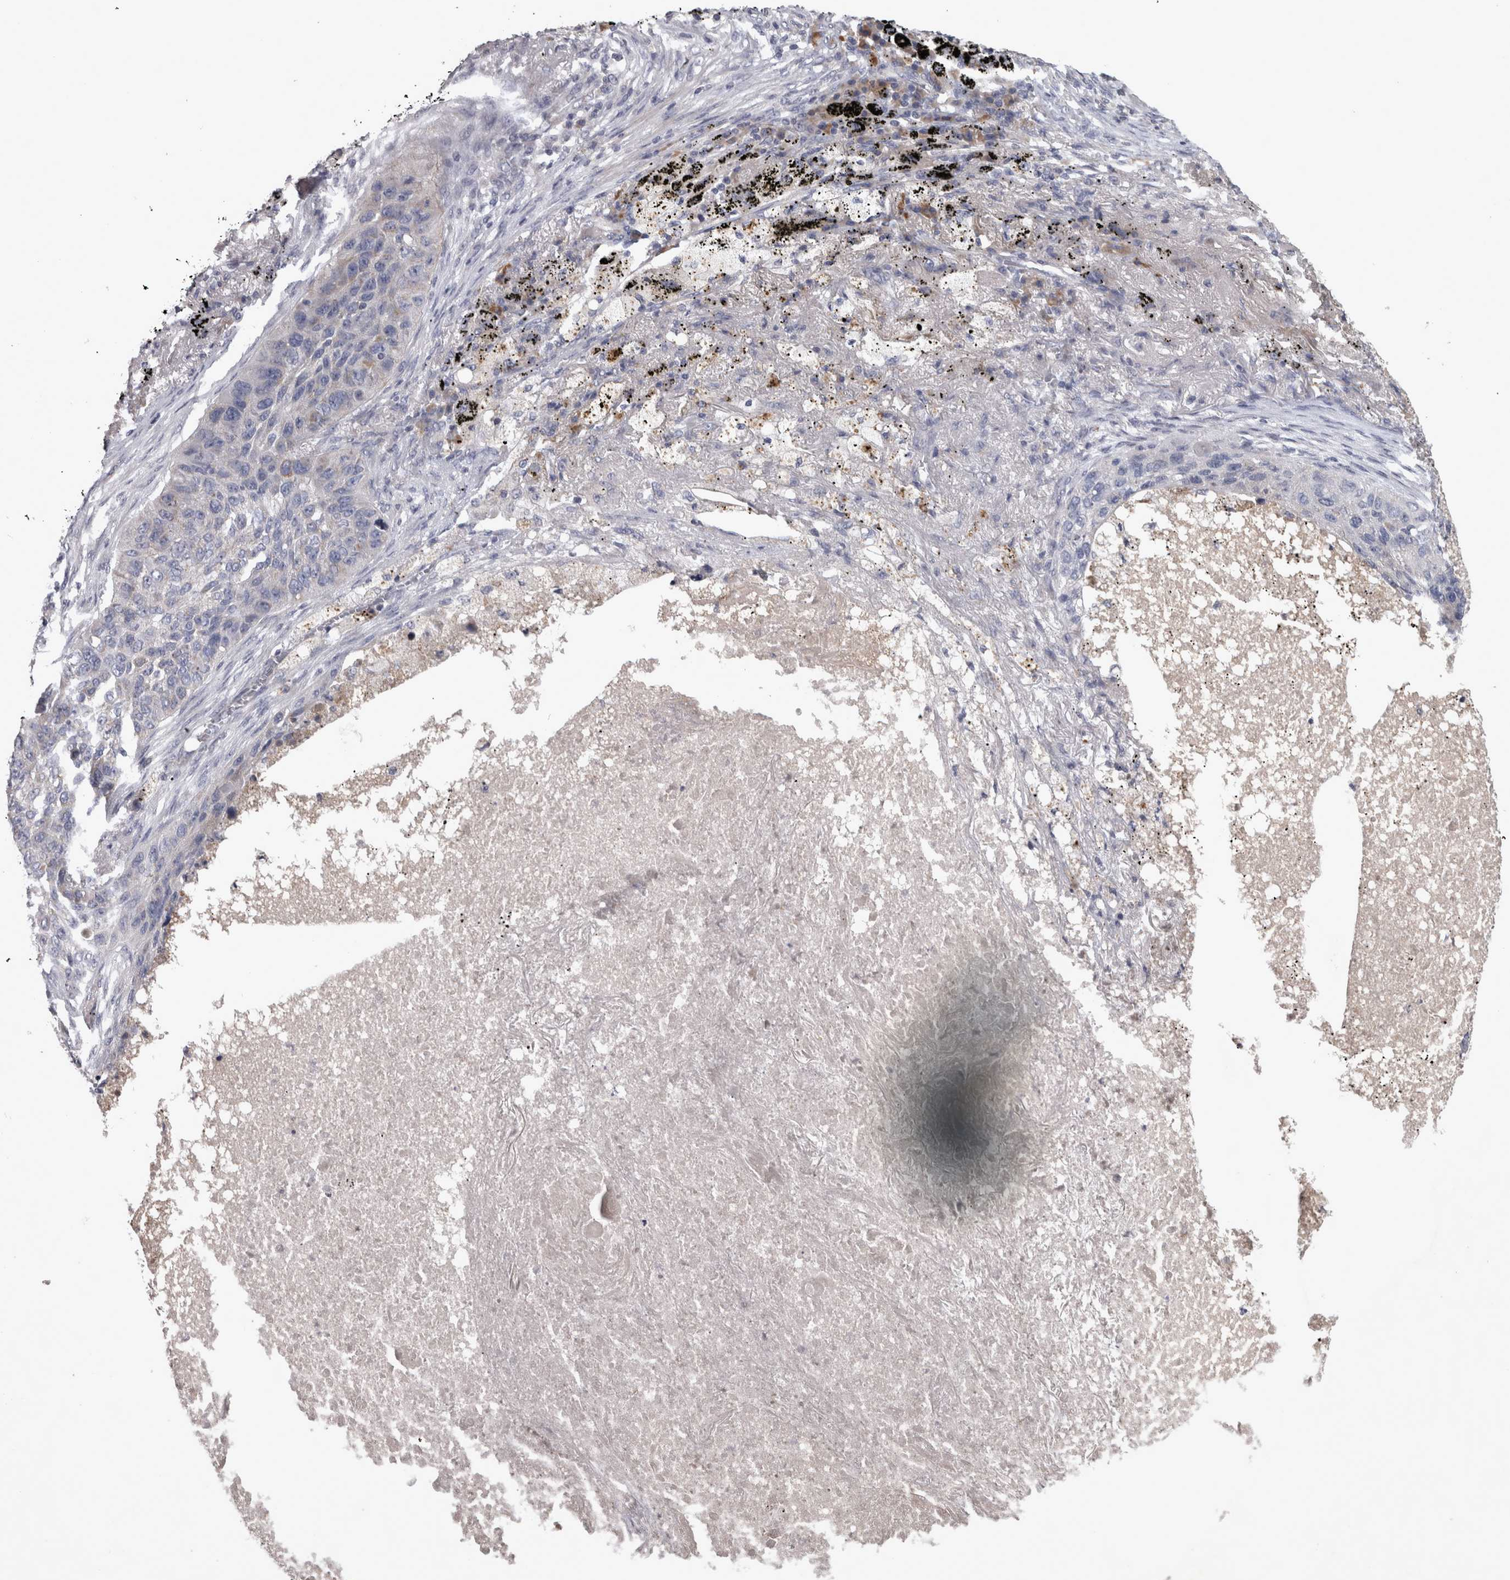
{"staining": {"intensity": "negative", "quantity": "none", "location": "none"}, "tissue": "lung cancer", "cell_type": "Tumor cells", "image_type": "cancer", "snomed": [{"axis": "morphology", "description": "Squamous cell carcinoma, NOS"}, {"axis": "topography", "description": "Lung"}], "caption": "Immunohistochemical staining of human lung squamous cell carcinoma exhibits no significant staining in tumor cells.", "gene": "DBT", "patient": {"sex": "female", "age": 63}}